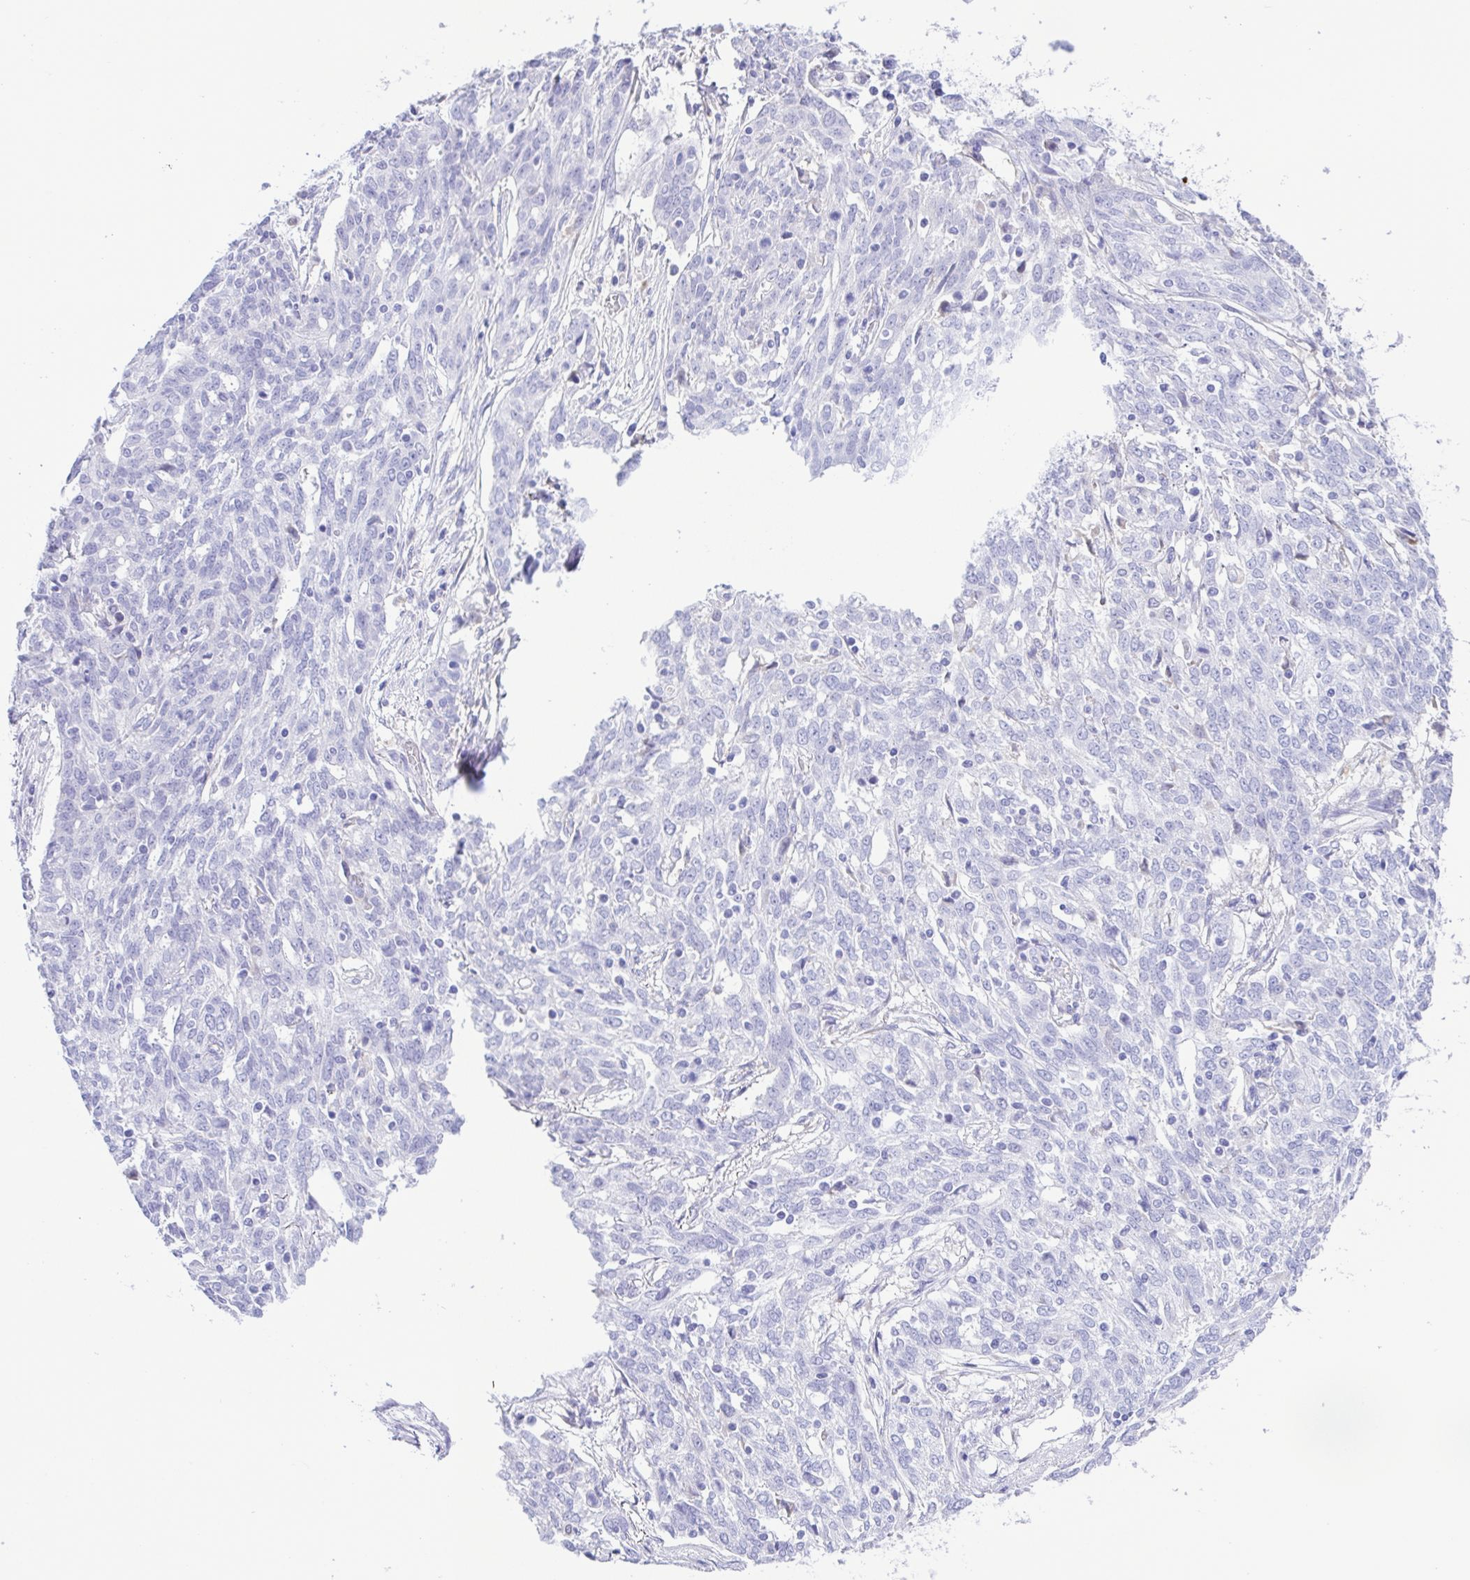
{"staining": {"intensity": "negative", "quantity": "none", "location": "none"}, "tissue": "ovarian cancer", "cell_type": "Tumor cells", "image_type": "cancer", "snomed": [{"axis": "morphology", "description": "Cystadenocarcinoma, serous, NOS"}, {"axis": "topography", "description": "Ovary"}], "caption": "Immunohistochemistry of serous cystadenocarcinoma (ovarian) demonstrates no positivity in tumor cells.", "gene": "GPR17", "patient": {"sex": "female", "age": 67}}